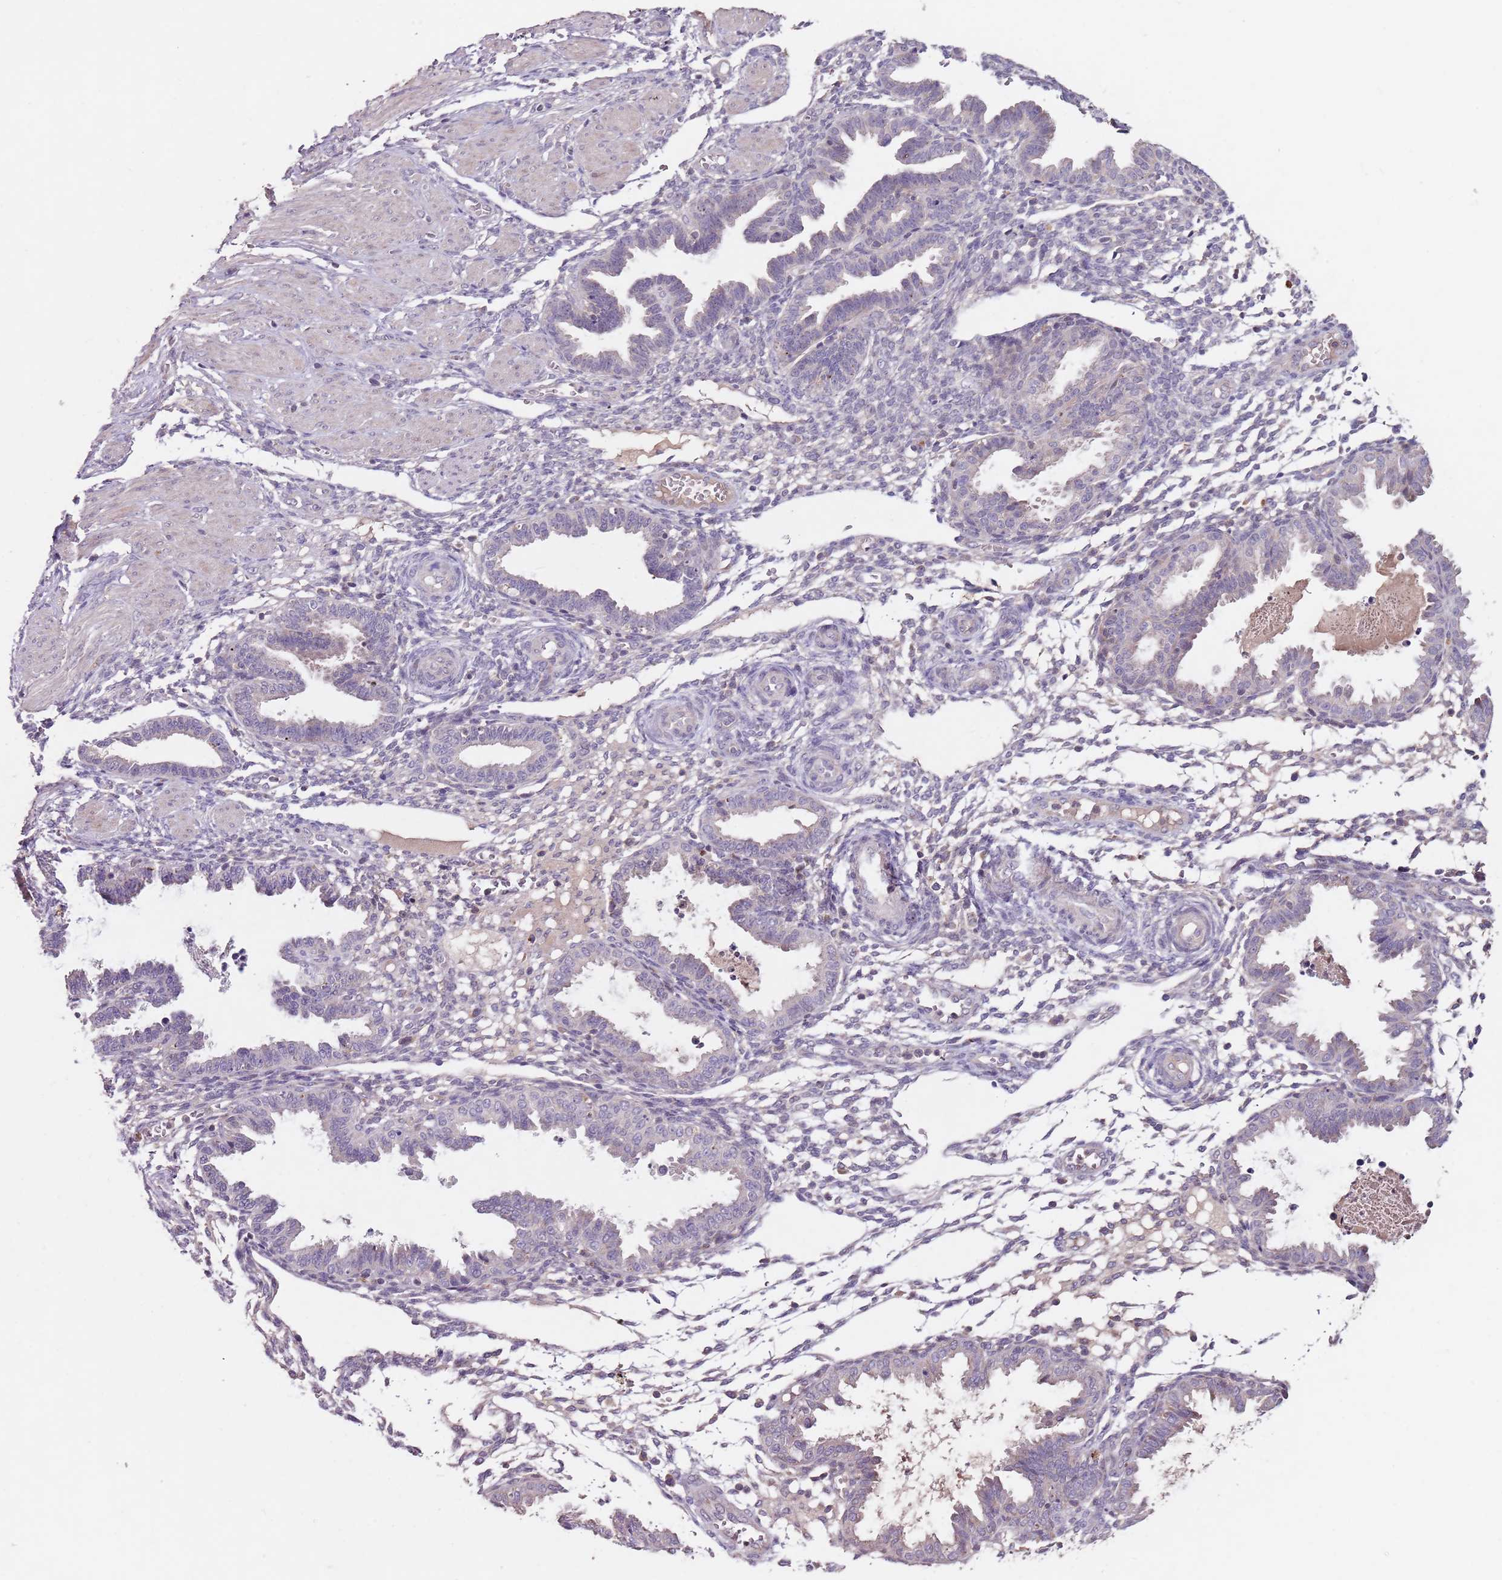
{"staining": {"intensity": "weak", "quantity": "<25%", "location": "cytoplasmic/membranous"}, "tissue": "endometrium", "cell_type": "Cells in endometrial stroma", "image_type": "normal", "snomed": [{"axis": "morphology", "description": "Normal tissue, NOS"}, {"axis": "topography", "description": "Endometrium"}], "caption": "DAB immunohistochemical staining of benign endometrium demonstrates no significant positivity in cells in endometrial stroma.", "gene": "NRDE2", "patient": {"sex": "female", "age": 33}}